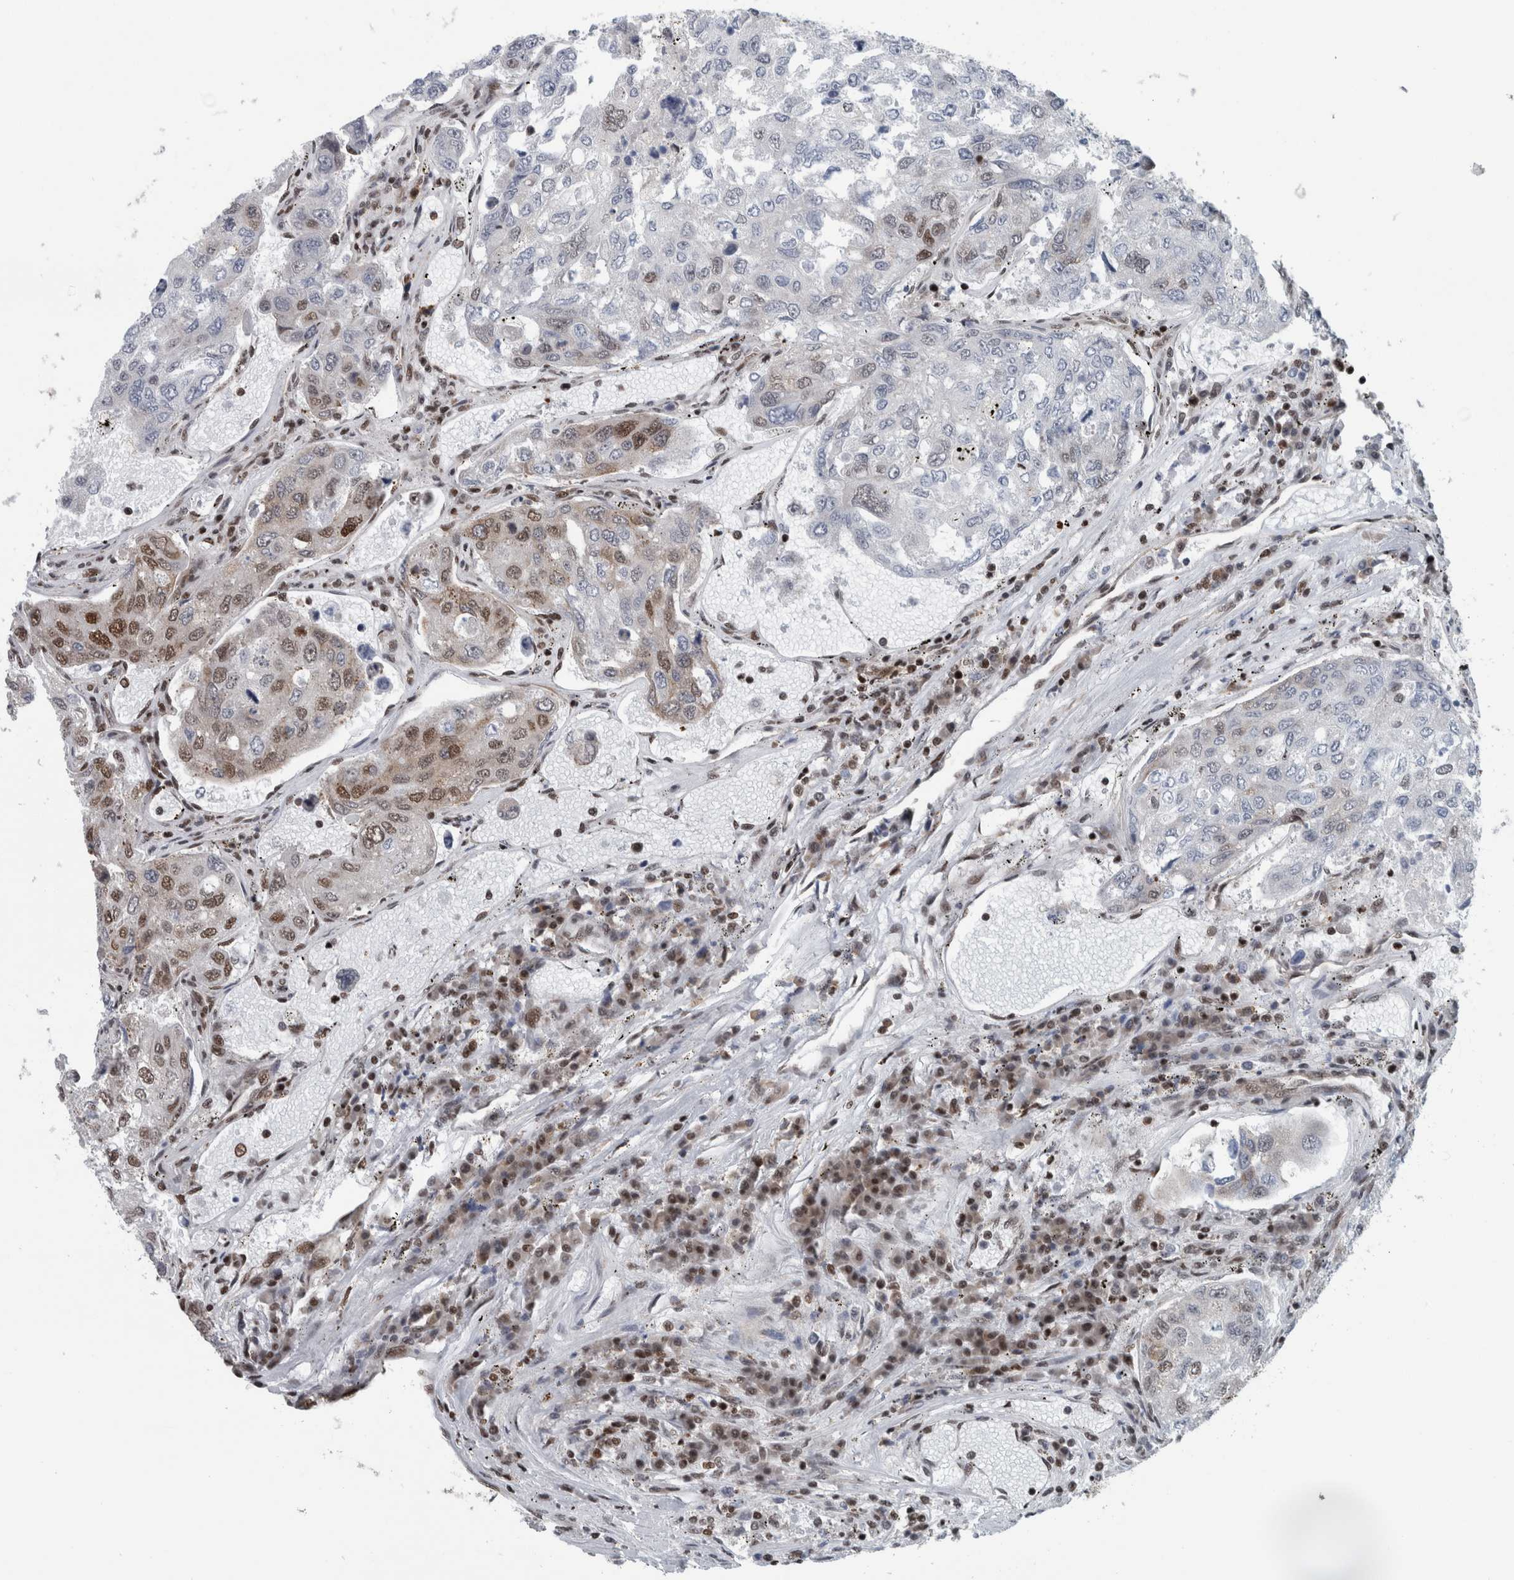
{"staining": {"intensity": "moderate", "quantity": ">75%", "location": "nuclear"}, "tissue": "urothelial cancer", "cell_type": "Tumor cells", "image_type": "cancer", "snomed": [{"axis": "morphology", "description": "Urothelial carcinoma, High grade"}, {"axis": "topography", "description": "Lymph node"}, {"axis": "topography", "description": "Urinary bladder"}], "caption": "High-power microscopy captured an immunohistochemistry (IHC) micrograph of high-grade urothelial carcinoma, revealing moderate nuclear positivity in approximately >75% of tumor cells.", "gene": "DNMT3A", "patient": {"sex": "male", "age": 51}}